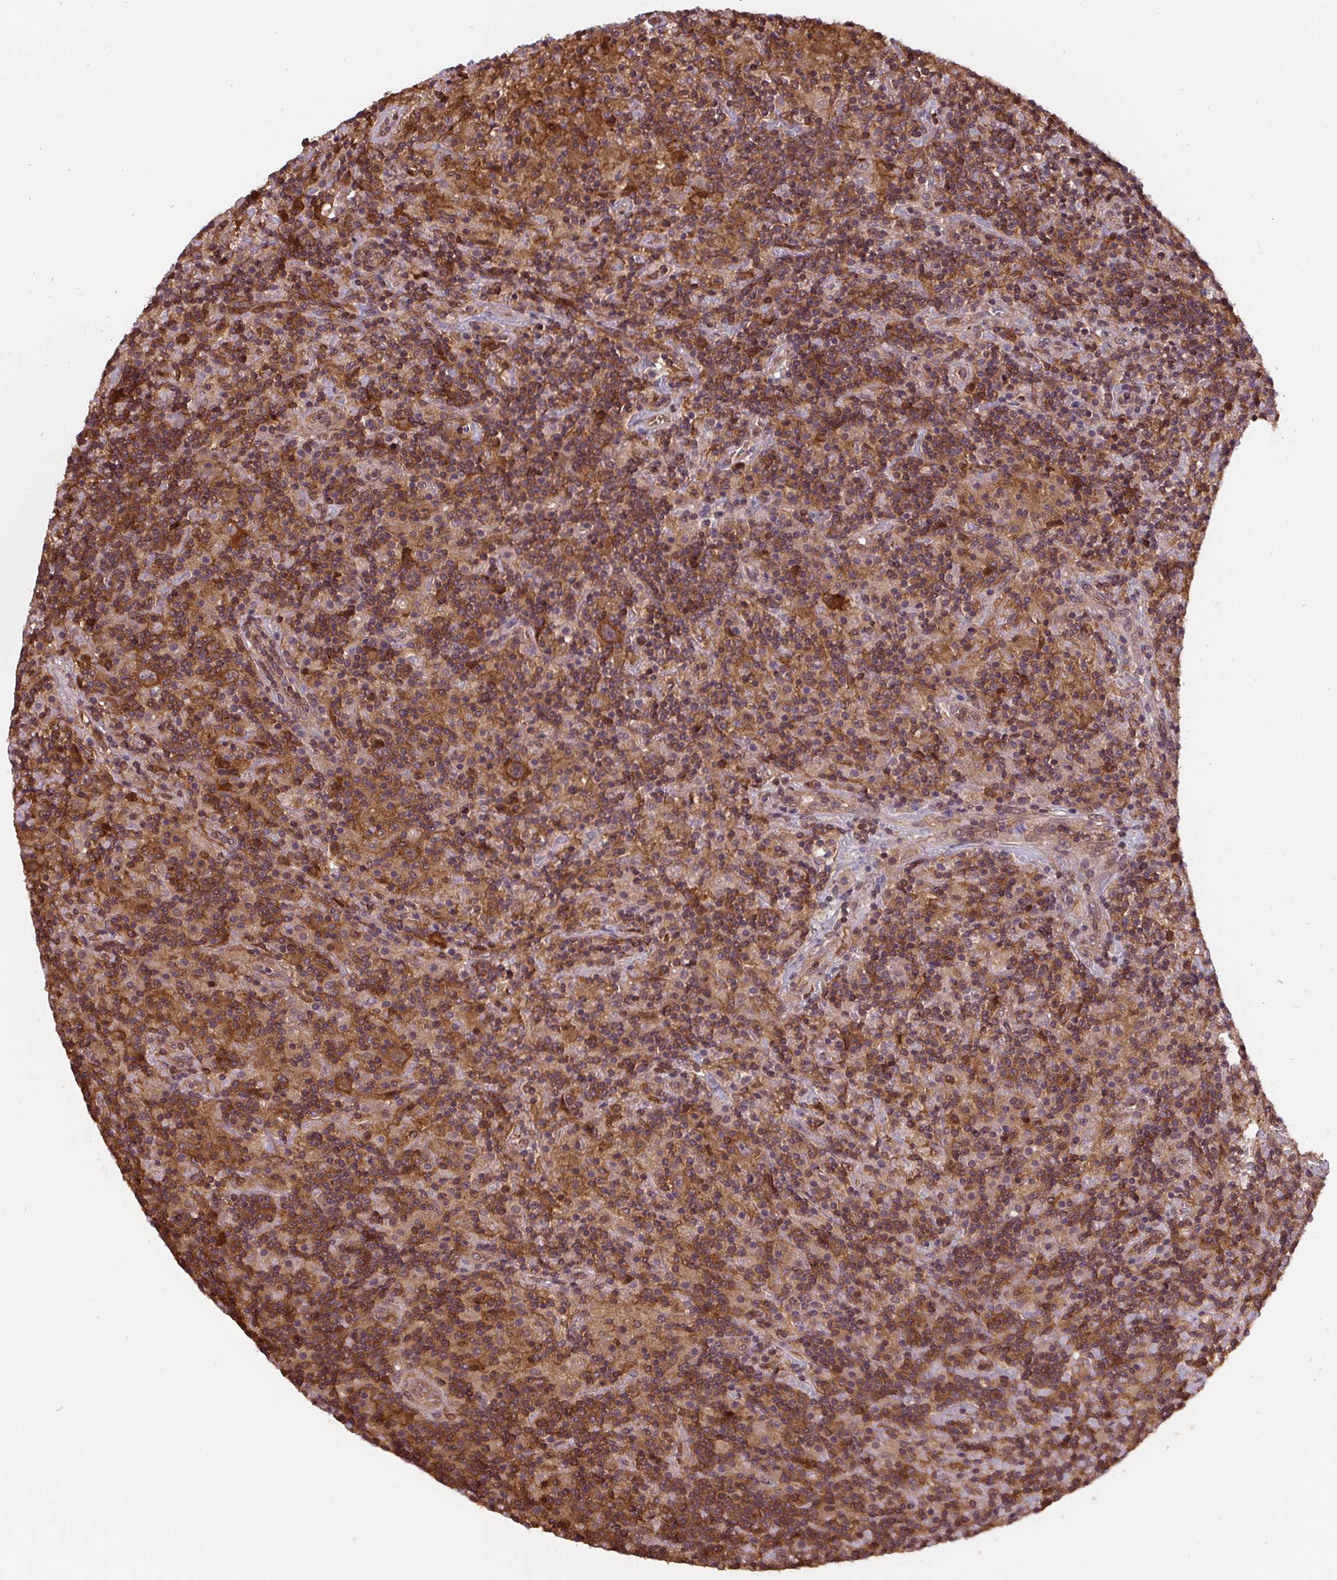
{"staining": {"intensity": "moderate", "quantity": ">75%", "location": "cytoplasmic/membranous"}, "tissue": "lymphoma", "cell_type": "Tumor cells", "image_type": "cancer", "snomed": [{"axis": "morphology", "description": "Hodgkin's disease, NOS"}, {"axis": "topography", "description": "Lymph node"}], "caption": "Immunohistochemistry (IHC) (DAB) staining of human Hodgkin's disease demonstrates moderate cytoplasmic/membranous protein expression in approximately >75% of tumor cells. (IHC, brightfield microscopy, high magnification).", "gene": "ST13", "patient": {"sex": "male", "age": 70}}